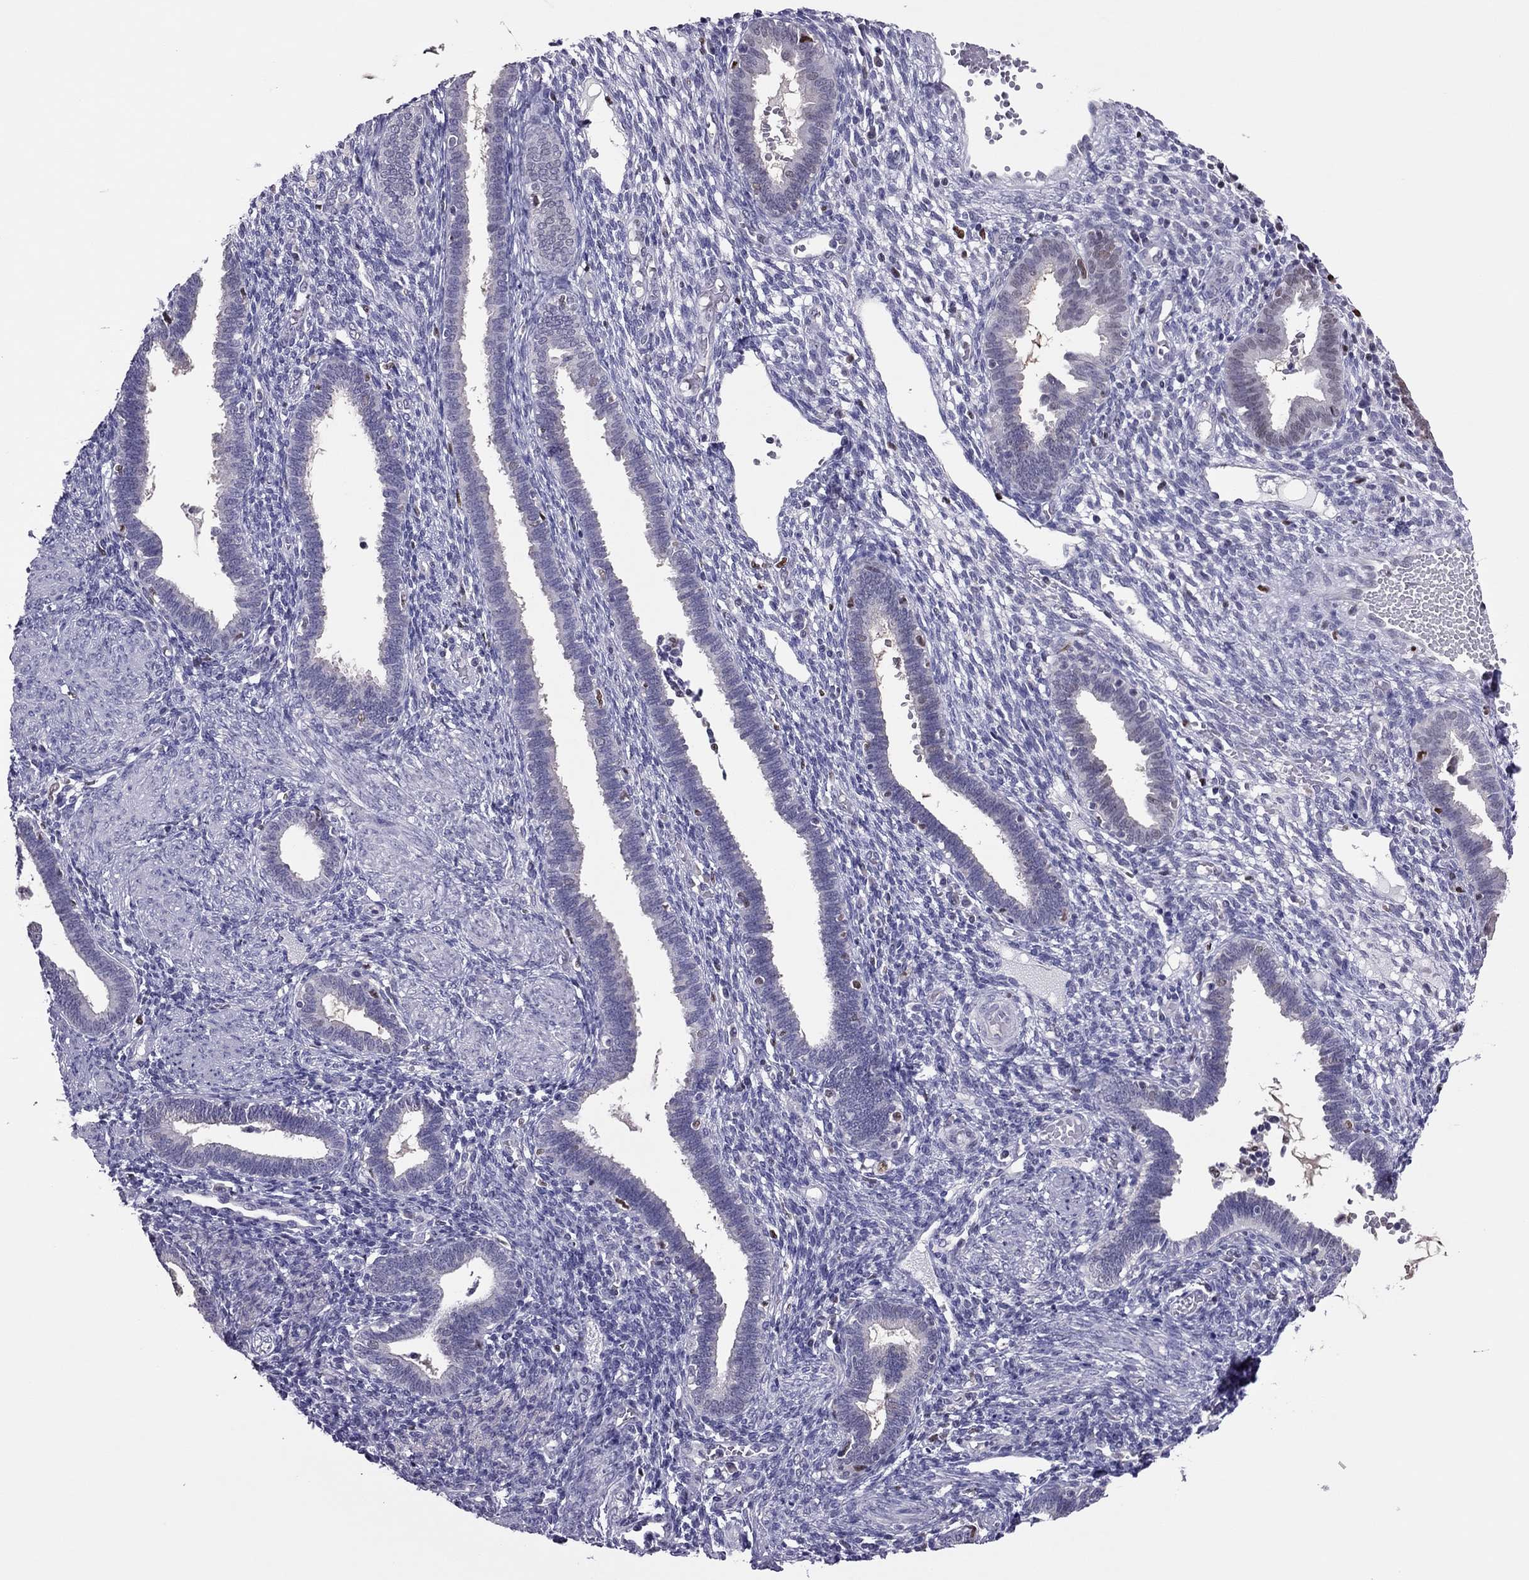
{"staining": {"intensity": "negative", "quantity": "none", "location": "none"}, "tissue": "endometrium", "cell_type": "Cells in endometrial stroma", "image_type": "normal", "snomed": [{"axis": "morphology", "description": "Normal tissue, NOS"}, {"axis": "topography", "description": "Endometrium"}], "caption": "A high-resolution image shows immunohistochemistry (IHC) staining of unremarkable endometrium, which reveals no significant positivity in cells in endometrial stroma. (DAB (3,3'-diaminobenzidine) immunohistochemistry (IHC), high magnification).", "gene": "SPINT3", "patient": {"sex": "female", "age": 42}}